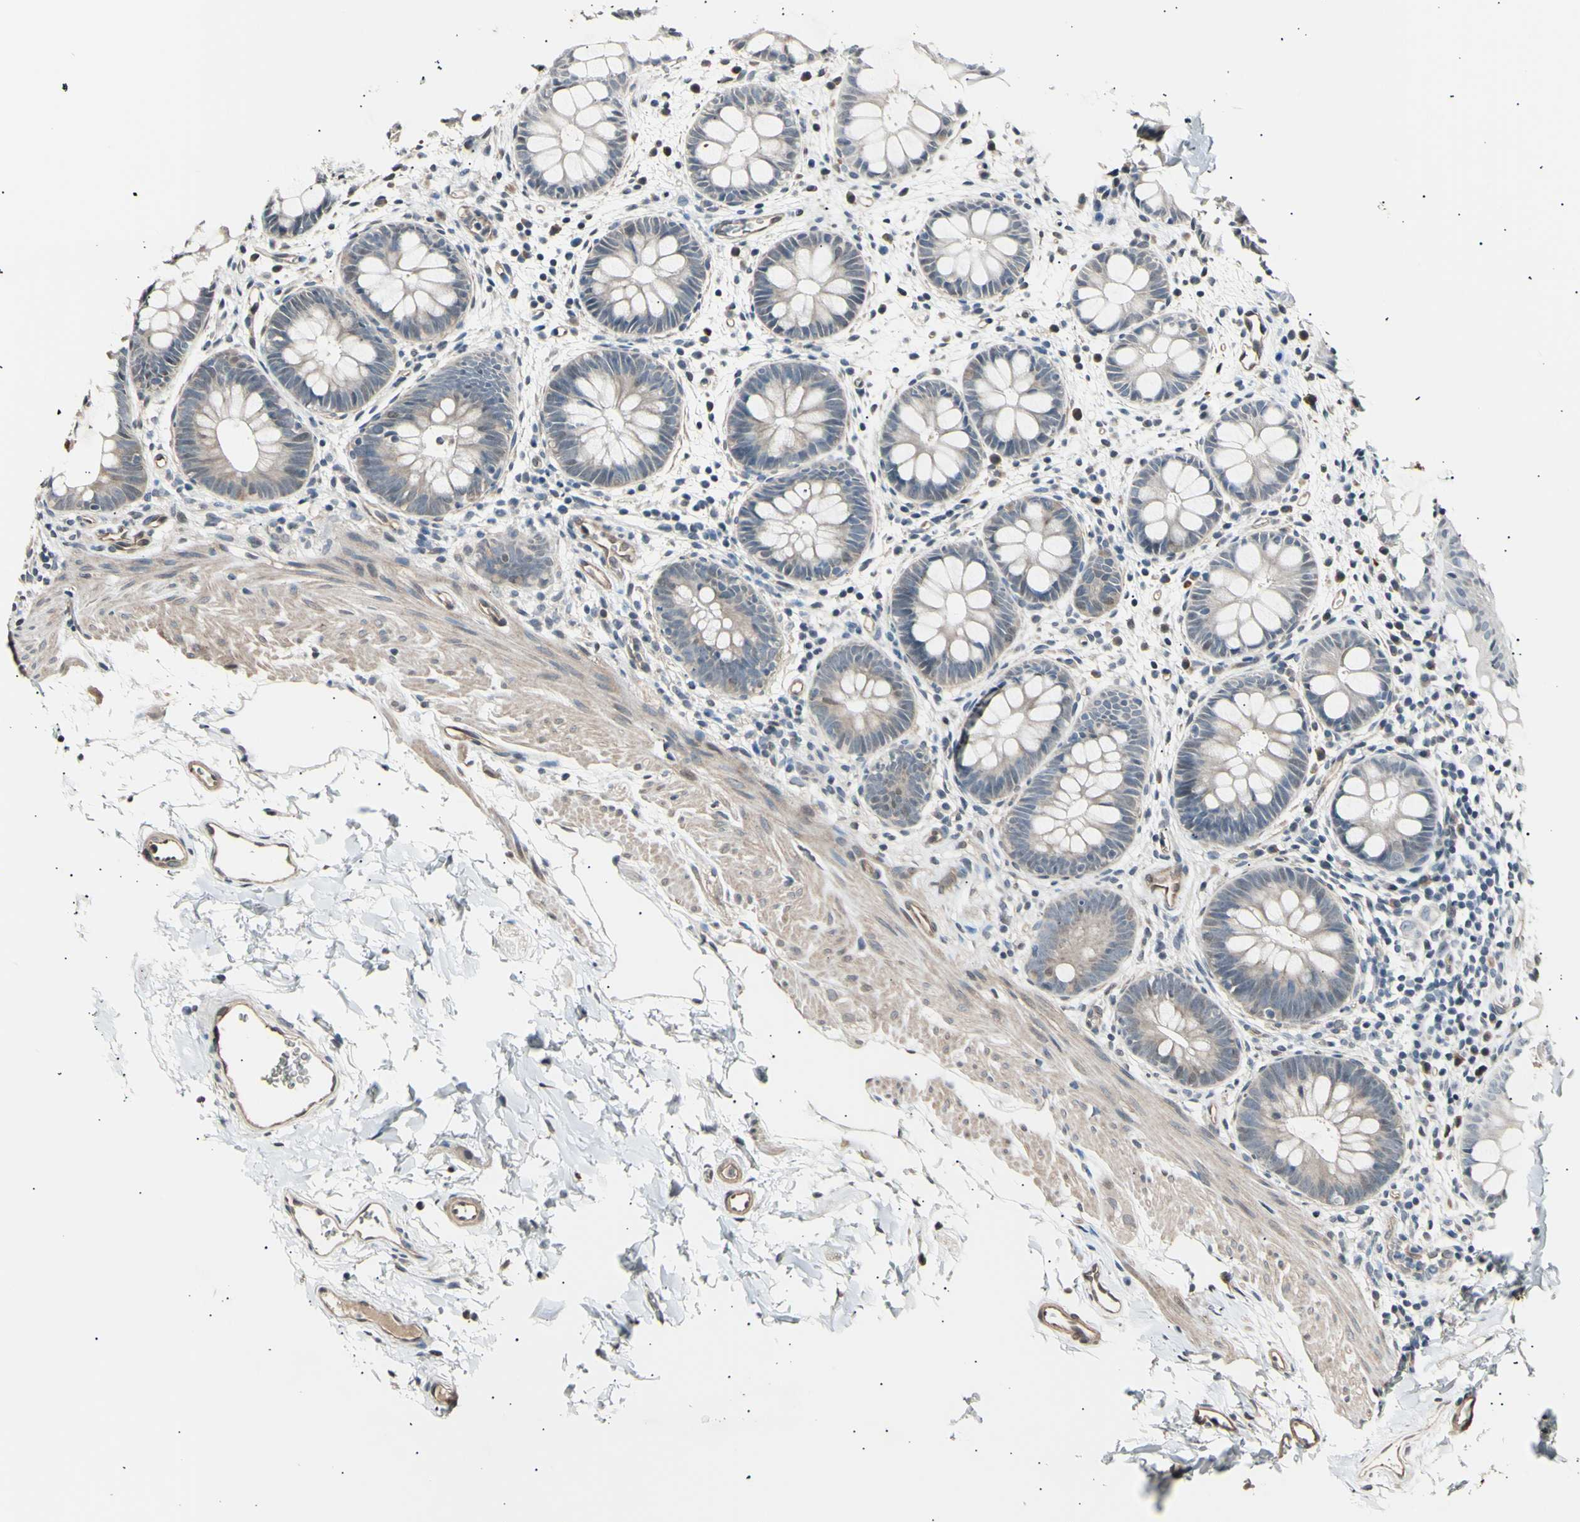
{"staining": {"intensity": "weak", "quantity": "<25%", "location": "cytoplasmic/membranous"}, "tissue": "rectum", "cell_type": "Glandular cells", "image_type": "normal", "snomed": [{"axis": "morphology", "description": "Normal tissue, NOS"}, {"axis": "topography", "description": "Rectum"}], "caption": "Immunohistochemistry image of unremarkable rectum stained for a protein (brown), which displays no expression in glandular cells. (Stains: DAB immunohistochemistry (IHC) with hematoxylin counter stain, Microscopy: brightfield microscopy at high magnification).", "gene": "AK1", "patient": {"sex": "female", "age": 24}}